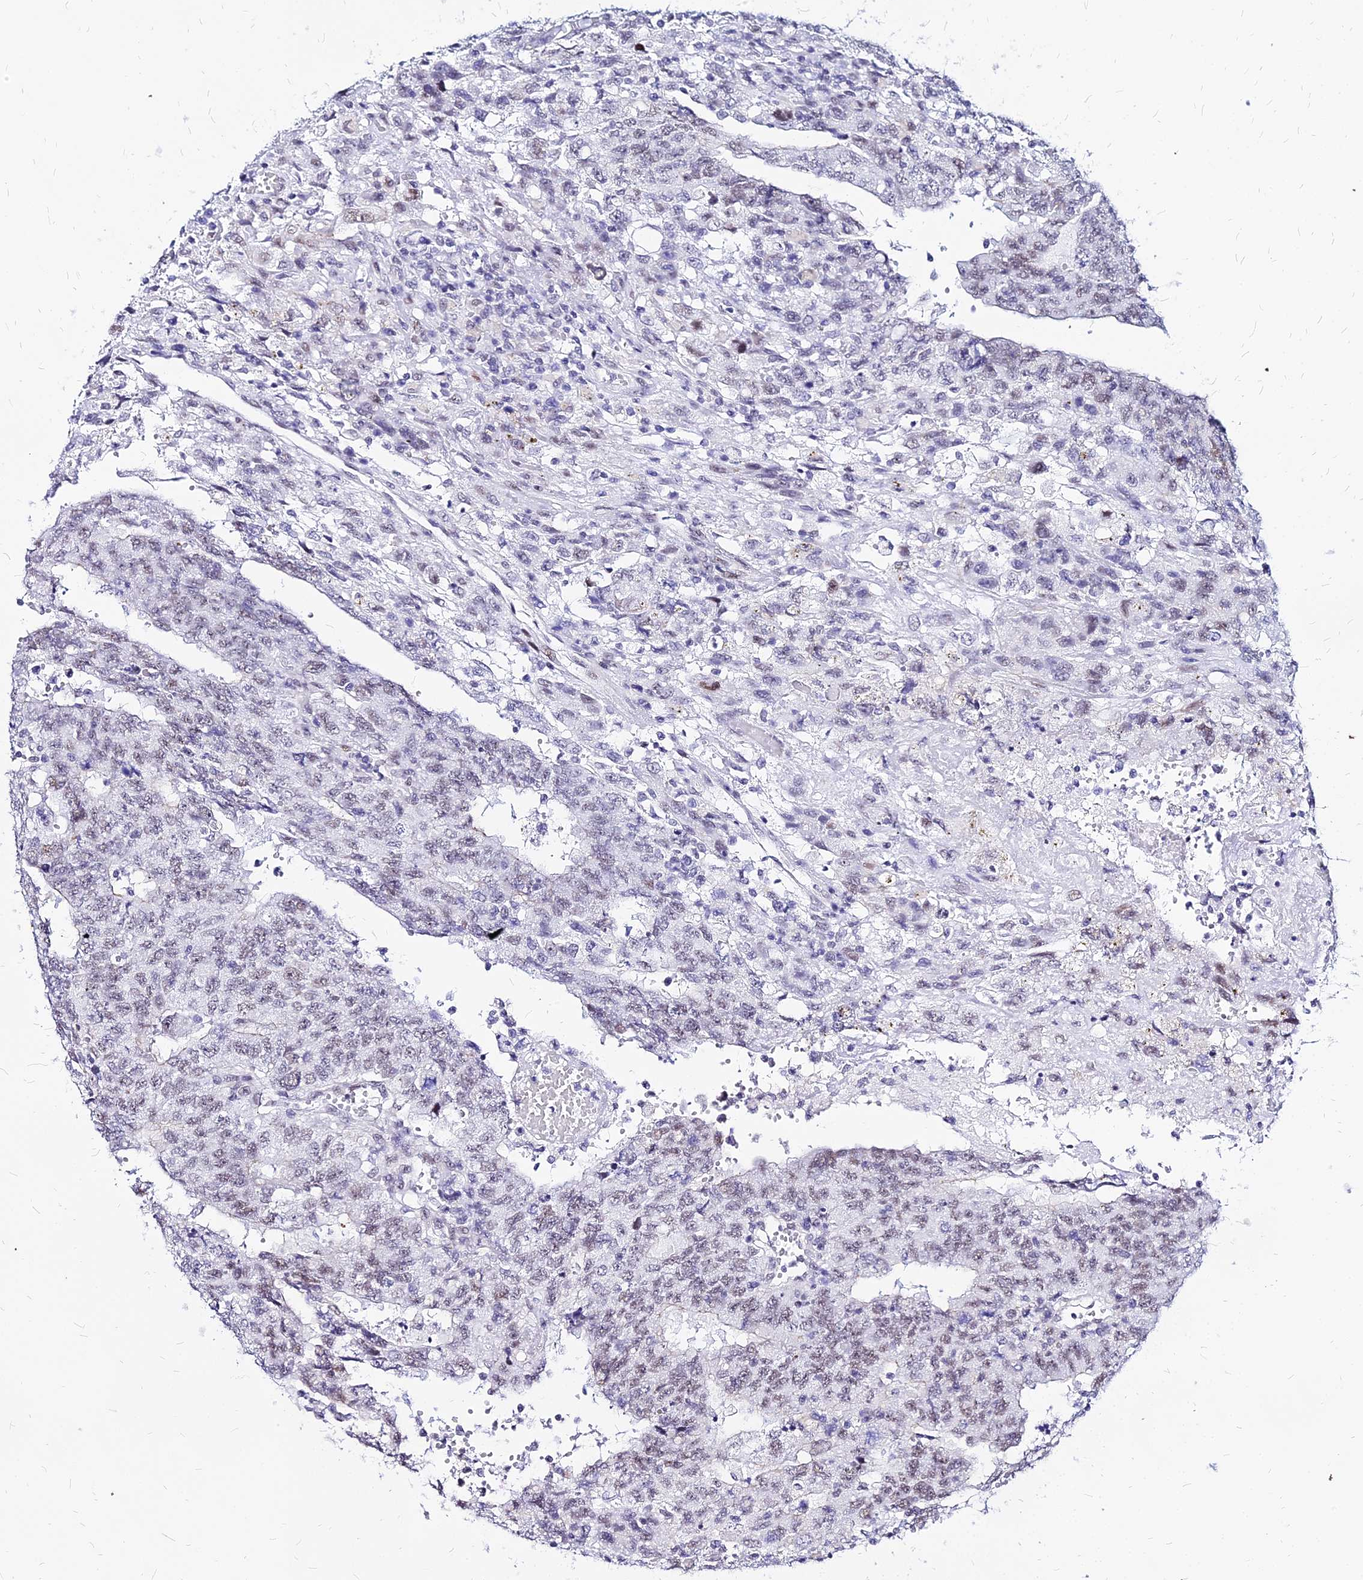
{"staining": {"intensity": "negative", "quantity": "none", "location": "none"}, "tissue": "testis cancer", "cell_type": "Tumor cells", "image_type": "cancer", "snomed": [{"axis": "morphology", "description": "Carcinoma, Embryonal, NOS"}, {"axis": "topography", "description": "Testis"}], "caption": "The immunohistochemistry (IHC) micrograph has no significant positivity in tumor cells of testis embryonal carcinoma tissue.", "gene": "FDX2", "patient": {"sex": "male", "age": 34}}